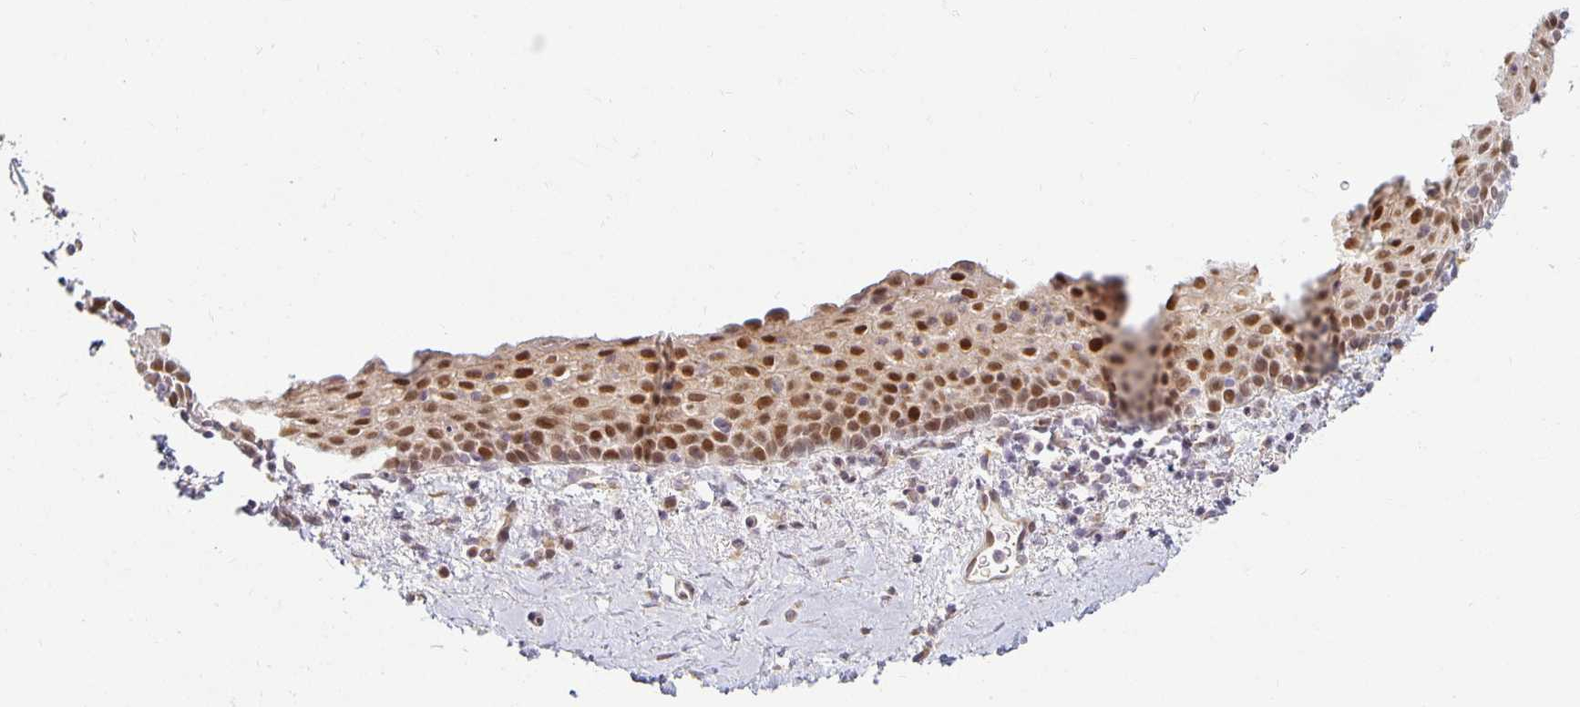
{"staining": {"intensity": "moderate", "quantity": "25%-75%", "location": "nuclear"}, "tissue": "vagina", "cell_type": "Squamous epithelial cells", "image_type": "normal", "snomed": [{"axis": "morphology", "description": "Normal tissue, NOS"}, {"axis": "topography", "description": "Vagina"}], "caption": "IHC micrograph of normal vagina stained for a protein (brown), which displays medium levels of moderate nuclear expression in about 25%-75% of squamous epithelial cells.", "gene": "EHF", "patient": {"sex": "female", "age": 61}}